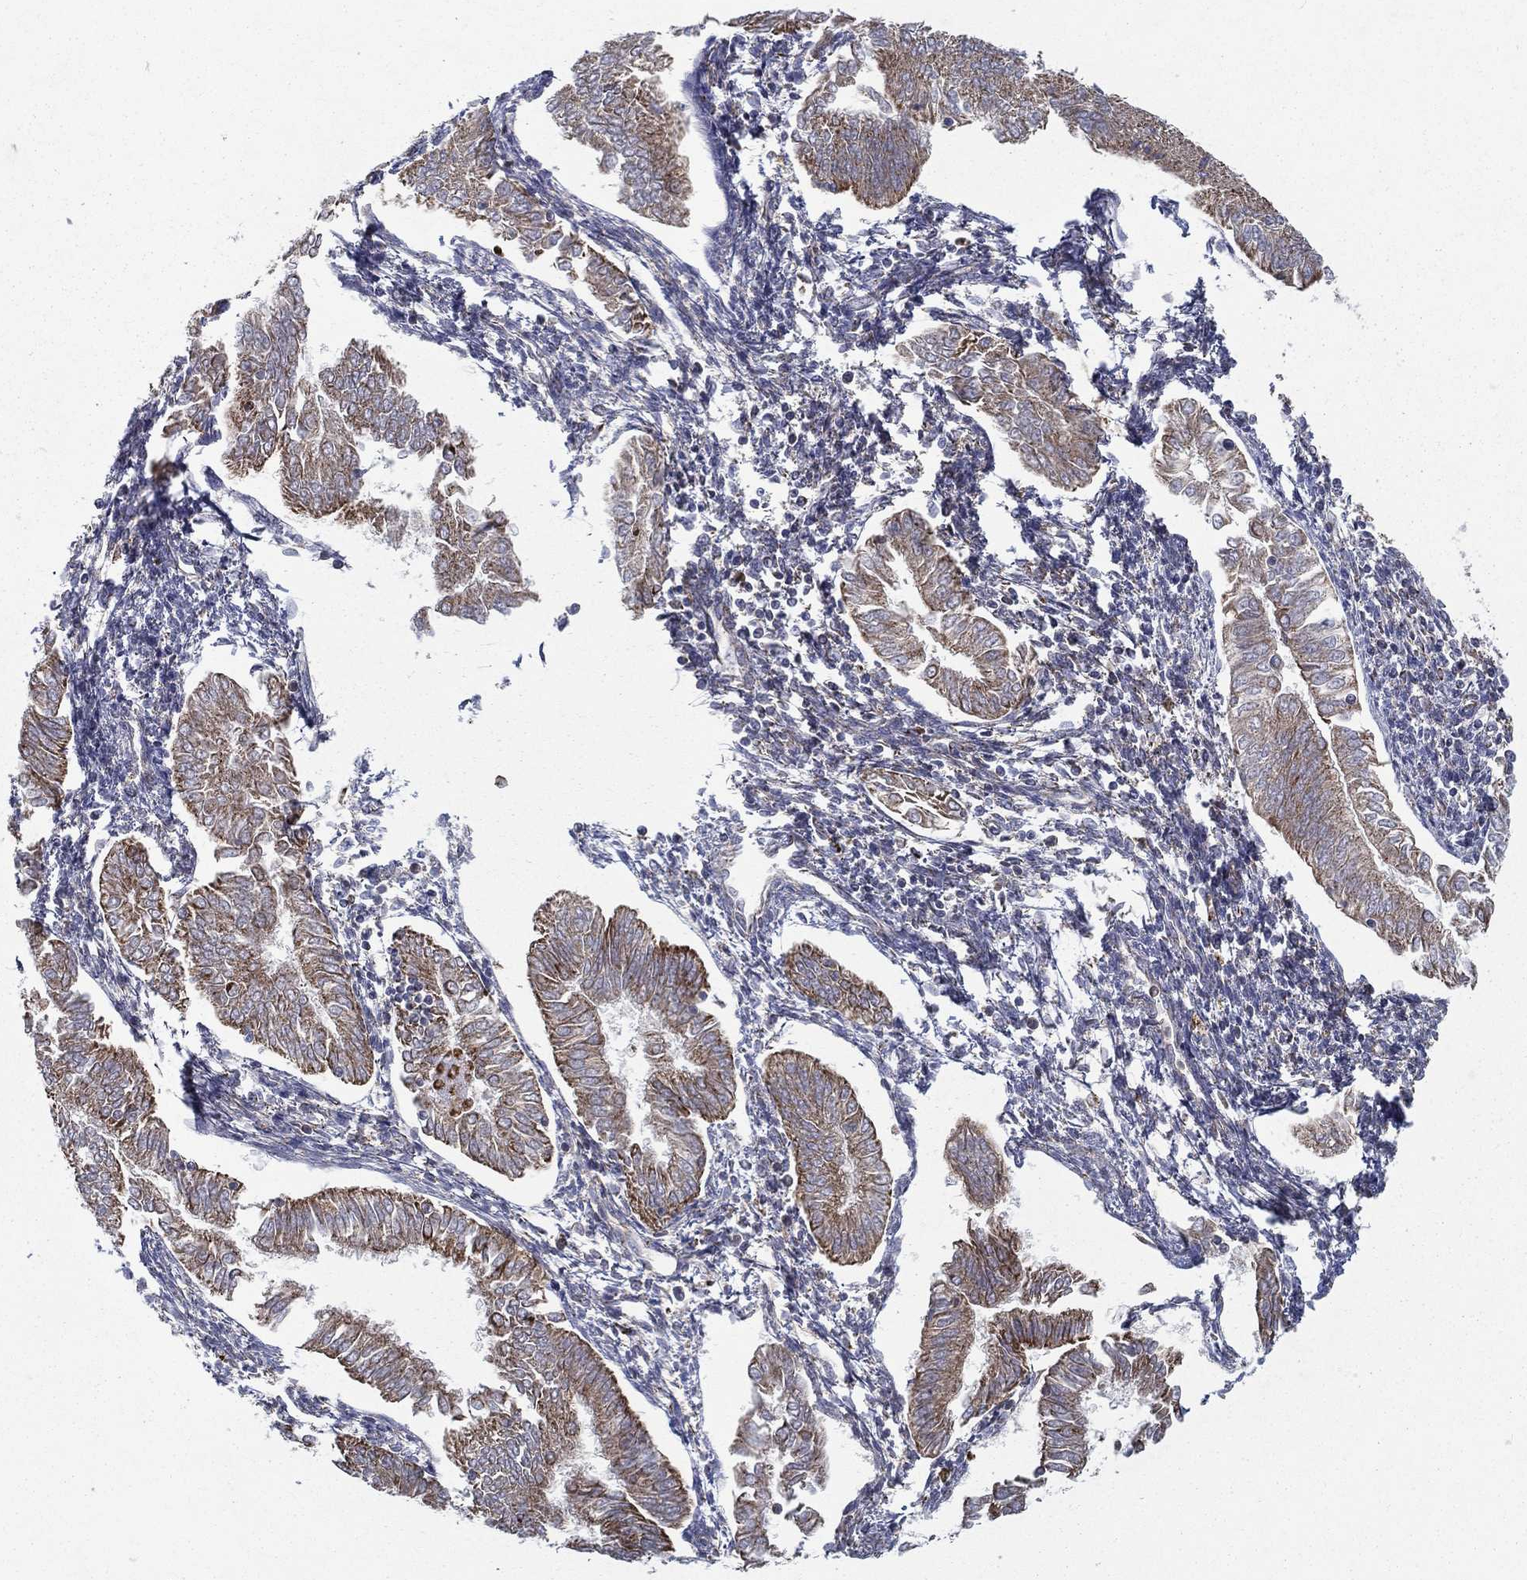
{"staining": {"intensity": "strong", "quantity": "<25%", "location": "cytoplasmic/membranous"}, "tissue": "endometrial cancer", "cell_type": "Tumor cells", "image_type": "cancer", "snomed": [{"axis": "morphology", "description": "Adenocarcinoma, NOS"}, {"axis": "topography", "description": "Endometrium"}], "caption": "Protein staining by immunohistochemistry (IHC) exhibits strong cytoplasmic/membranous positivity in approximately <25% of tumor cells in adenocarcinoma (endometrial). (DAB IHC with brightfield microscopy, high magnification).", "gene": "MT-CYB", "patient": {"sex": "female", "age": 53}}